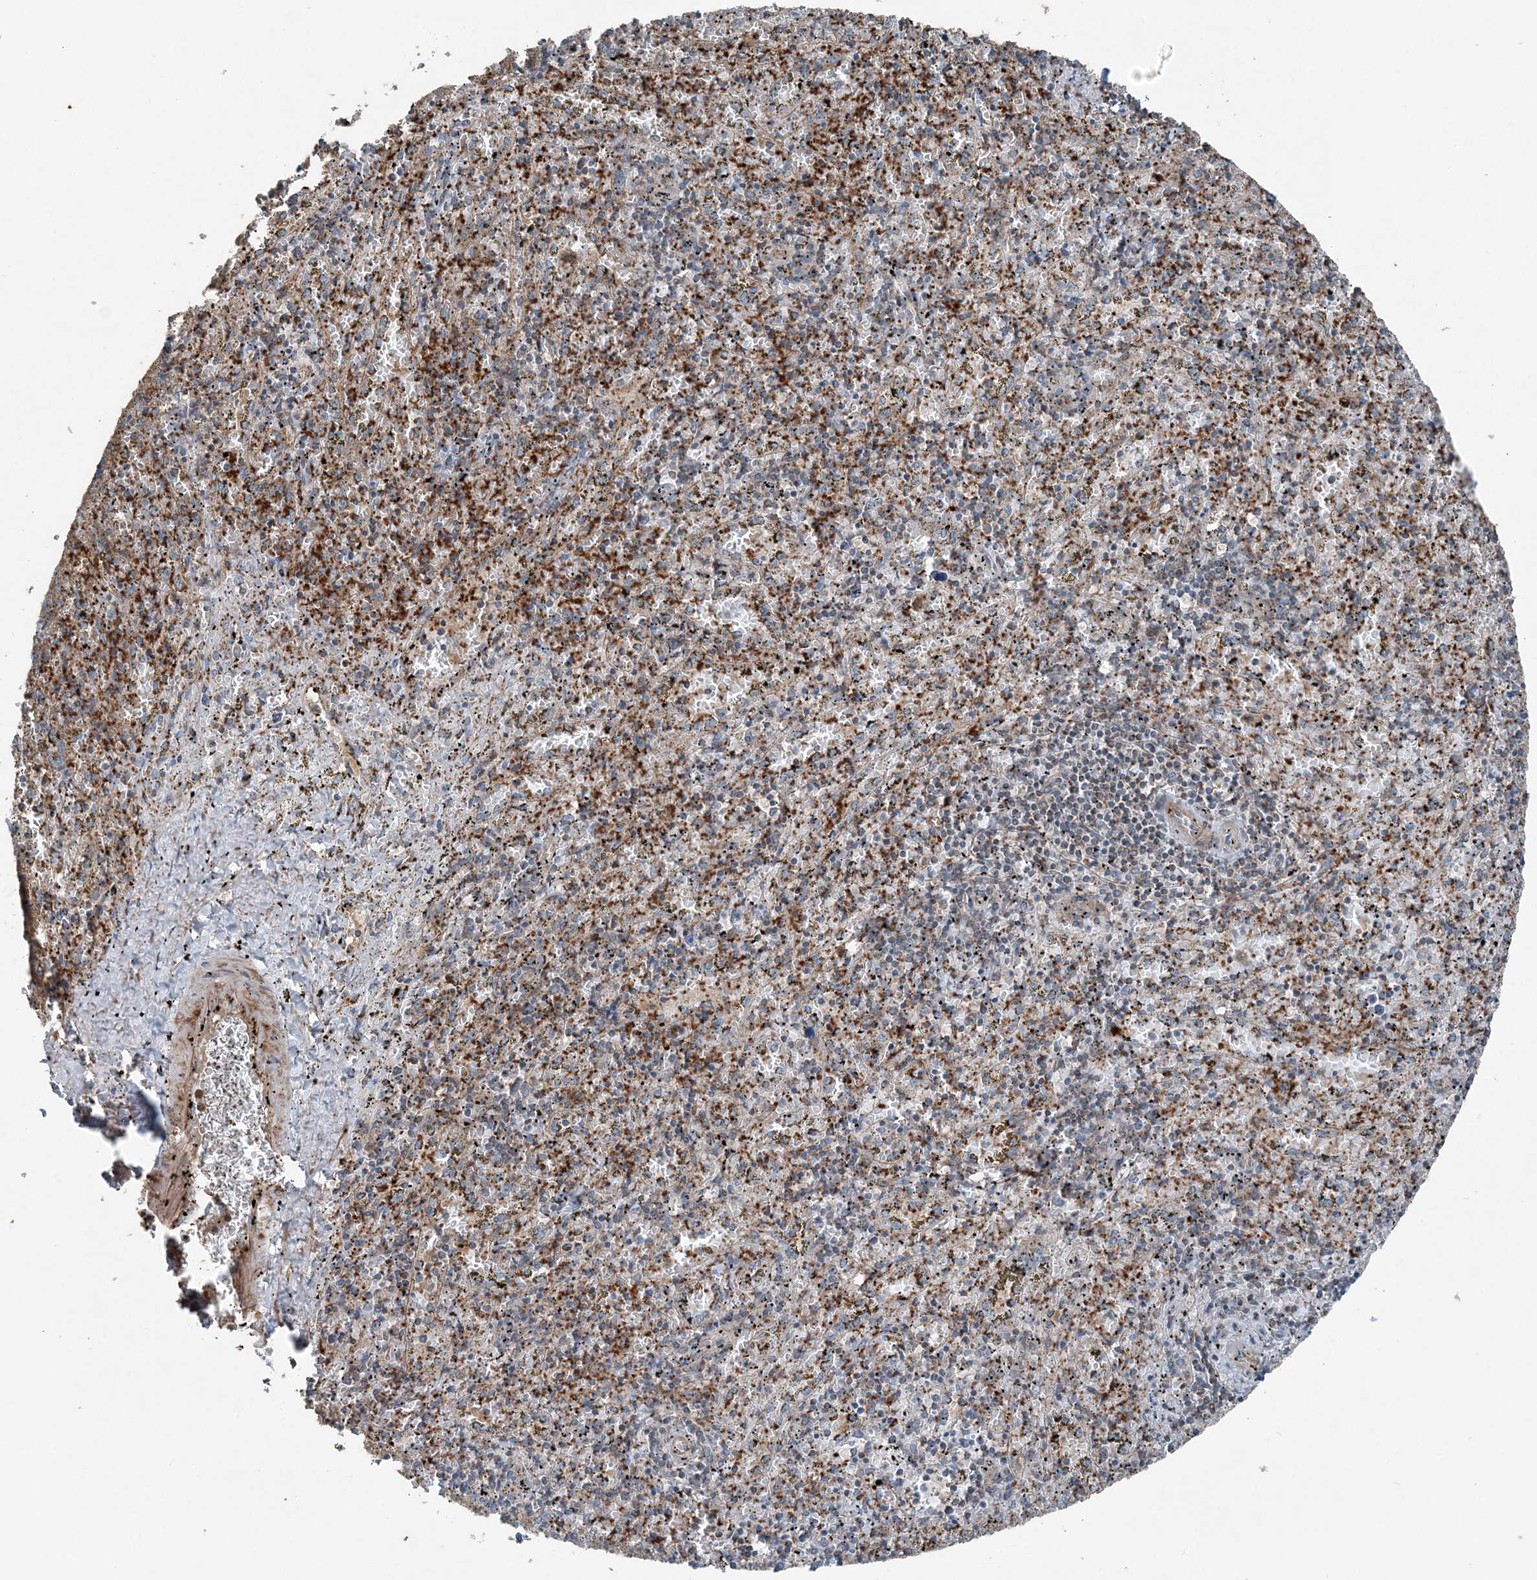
{"staining": {"intensity": "moderate", "quantity": "25%-75%", "location": "cytoplasmic/membranous"}, "tissue": "spleen", "cell_type": "Cells in red pulp", "image_type": "normal", "snomed": [{"axis": "morphology", "description": "Normal tissue, NOS"}, {"axis": "topography", "description": "Spleen"}], "caption": "Spleen stained with DAB IHC exhibits medium levels of moderate cytoplasmic/membranous positivity in about 25%-75% of cells in red pulp. Immunohistochemistry stains the protein in brown and the nuclei are stained blue.", "gene": "KY", "patient": {"sex": "male", "age": 11}}